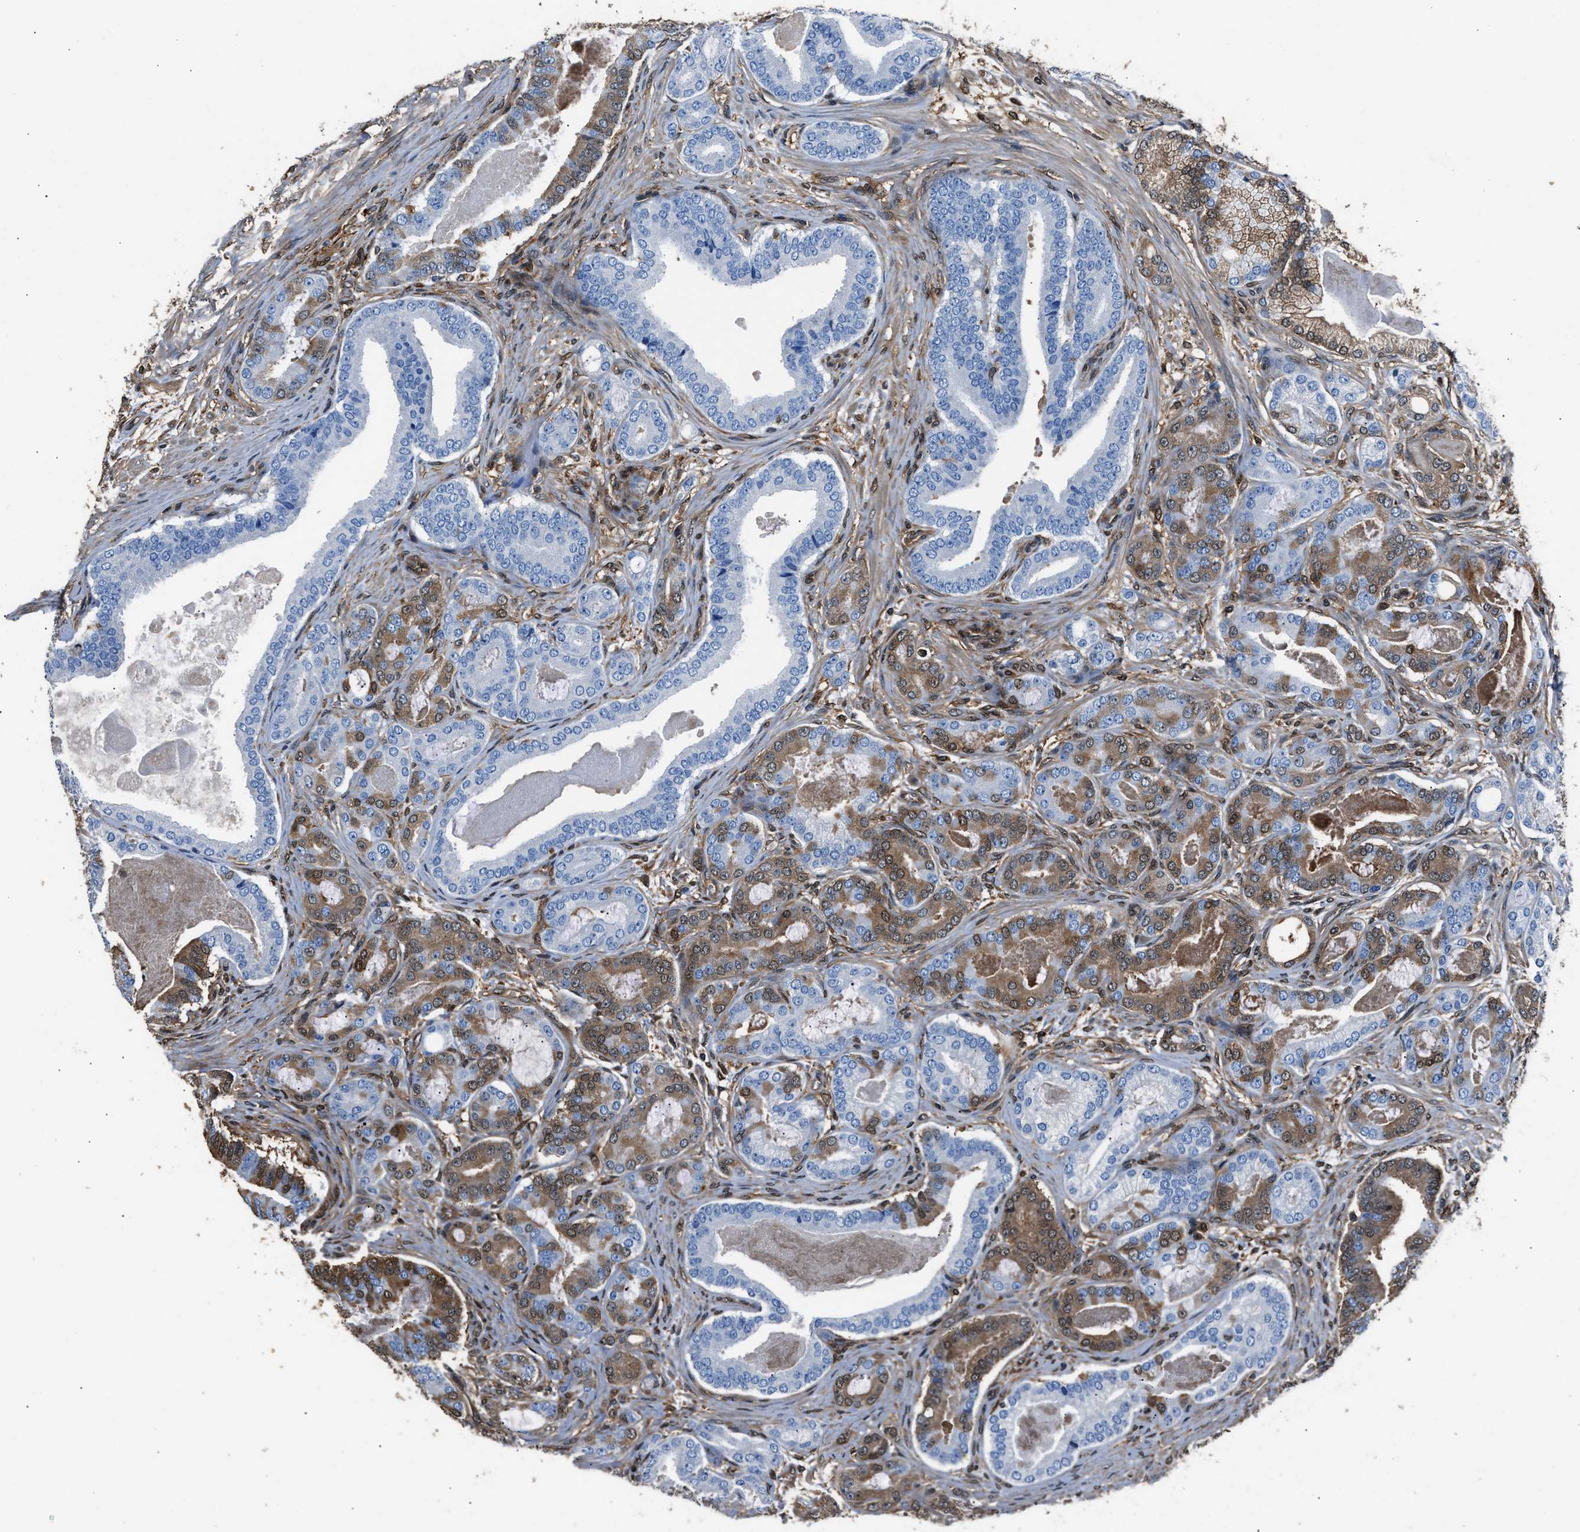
{"staining": {"intensity": "moderate", "quantity": "25%-75%", "location": "cytoplasmic/membranous"}, "tissue": "prostate cancer", "cell_type": "Tumor cells", "image_type": "cancer", "snomed": [{"axis": "morphology", "description": "Adenocarcinoma, High grade"}, {"axis": "topography", "description": "Prostate"}], "caption": "A high-resolution image shows immunohistochemistry staining of prostate cancer, which demonstrates moderate cytoplasmic/membranous expression in about 25%-75% of tumor cells.", "gene": "GSTP1", "patient": {"sex": "male", "age": 60}}